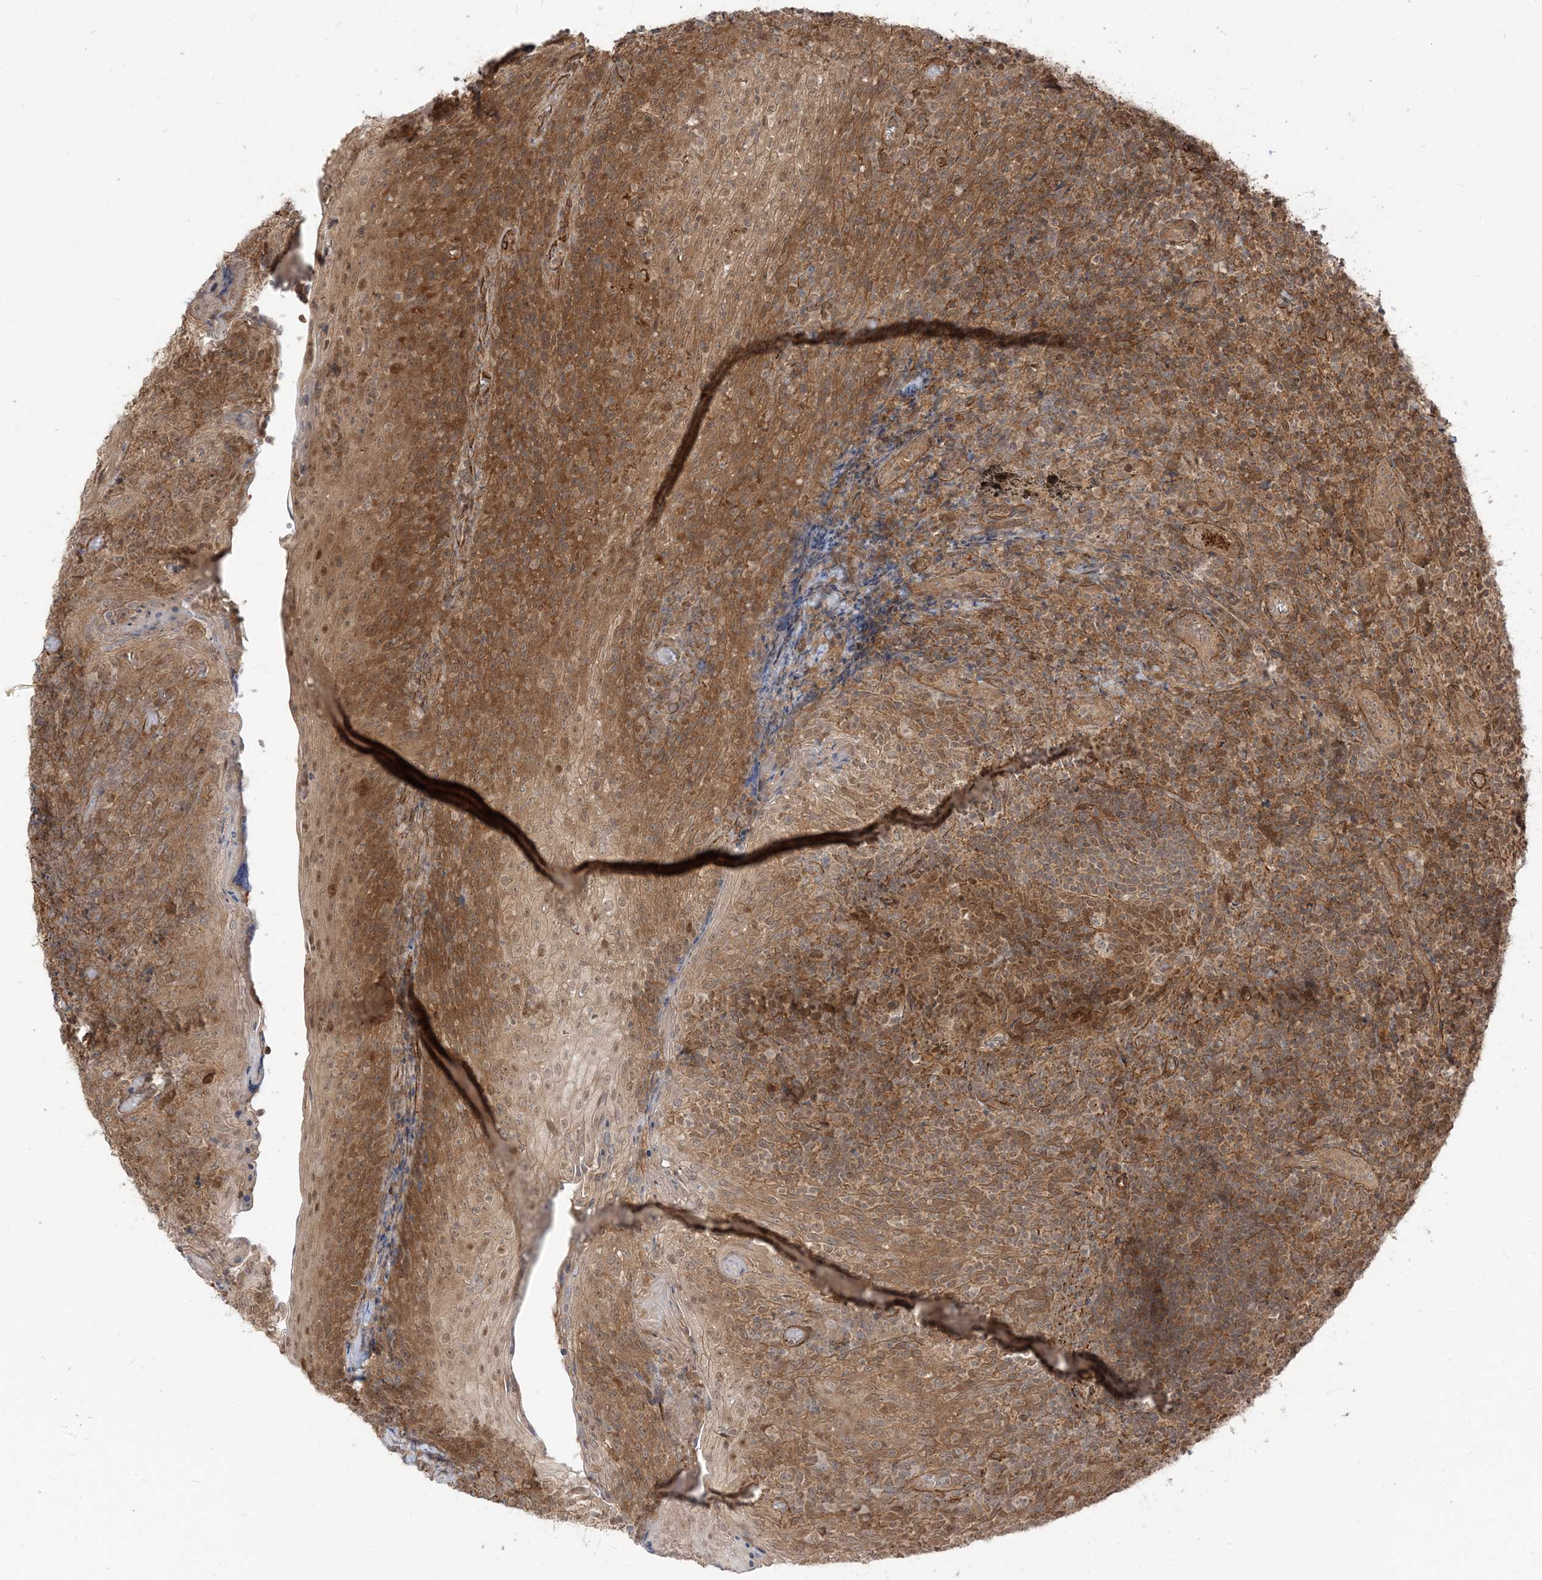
{"staining": {"intensity": "moderate", "quantity": ">75%", "location": "cytoplasmic/membranous,nuclear"}, "tissue": "tonsil", "cell_type": "Germinal center cells", "image_type": "normal", "snomed": [{"axis": "morphology", "description": "Normal tissue, NOS"}, {"axis": "topography", "description": "Tonsil"}], "caption": "DAB (3,3'-diaminobenzidine) immunohistochemical staining of normal human tonsil reveals moderate cytoplasmic/membranous,nuclear protein staining in approximately >75% of germinal center cells.", "gene": "TBCC", "patient": {"sex": "female", "age": 19}}